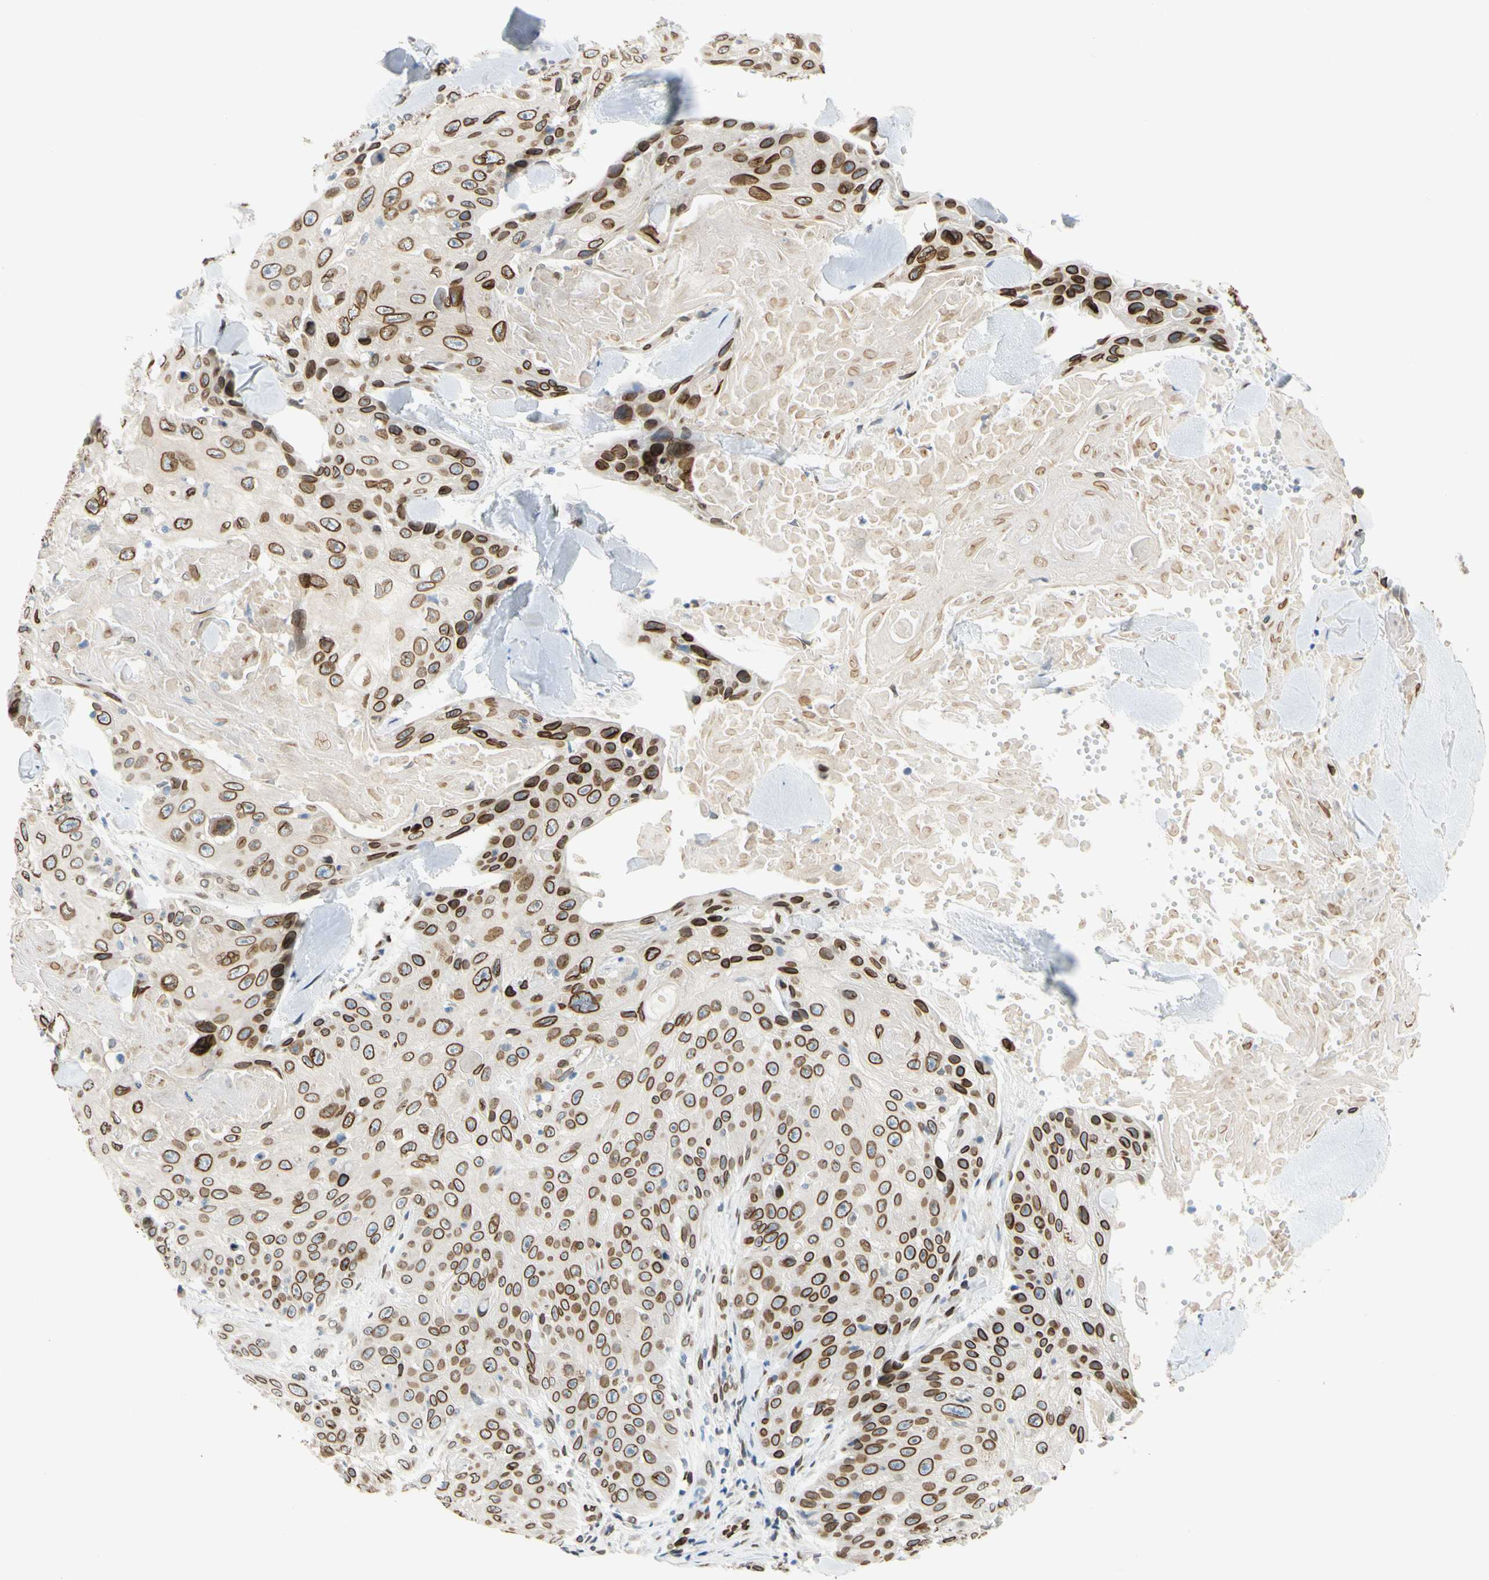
{"staining": {"intensity": "strong", "quantity": ">75%", "location": "cytoplasmic/membranous,nuclear"}, "tissue": "skin cancer", "cell_type": "Tumor cells", "image_type": "cancer", "snomed": [{"axis": "morphology", "description": "Squamous cell carcinoma, NOS"}, {"axis": "topography", "description": "Skin"}], "caption": "Protein staining of skin squamous cell carcinoma tissue exhibits strong cytoplasmic/membranous and nuclear expression in about >75% of tumor cells.", "gene": "SUN1", "patient": {"sex": "male", "age": 86}}